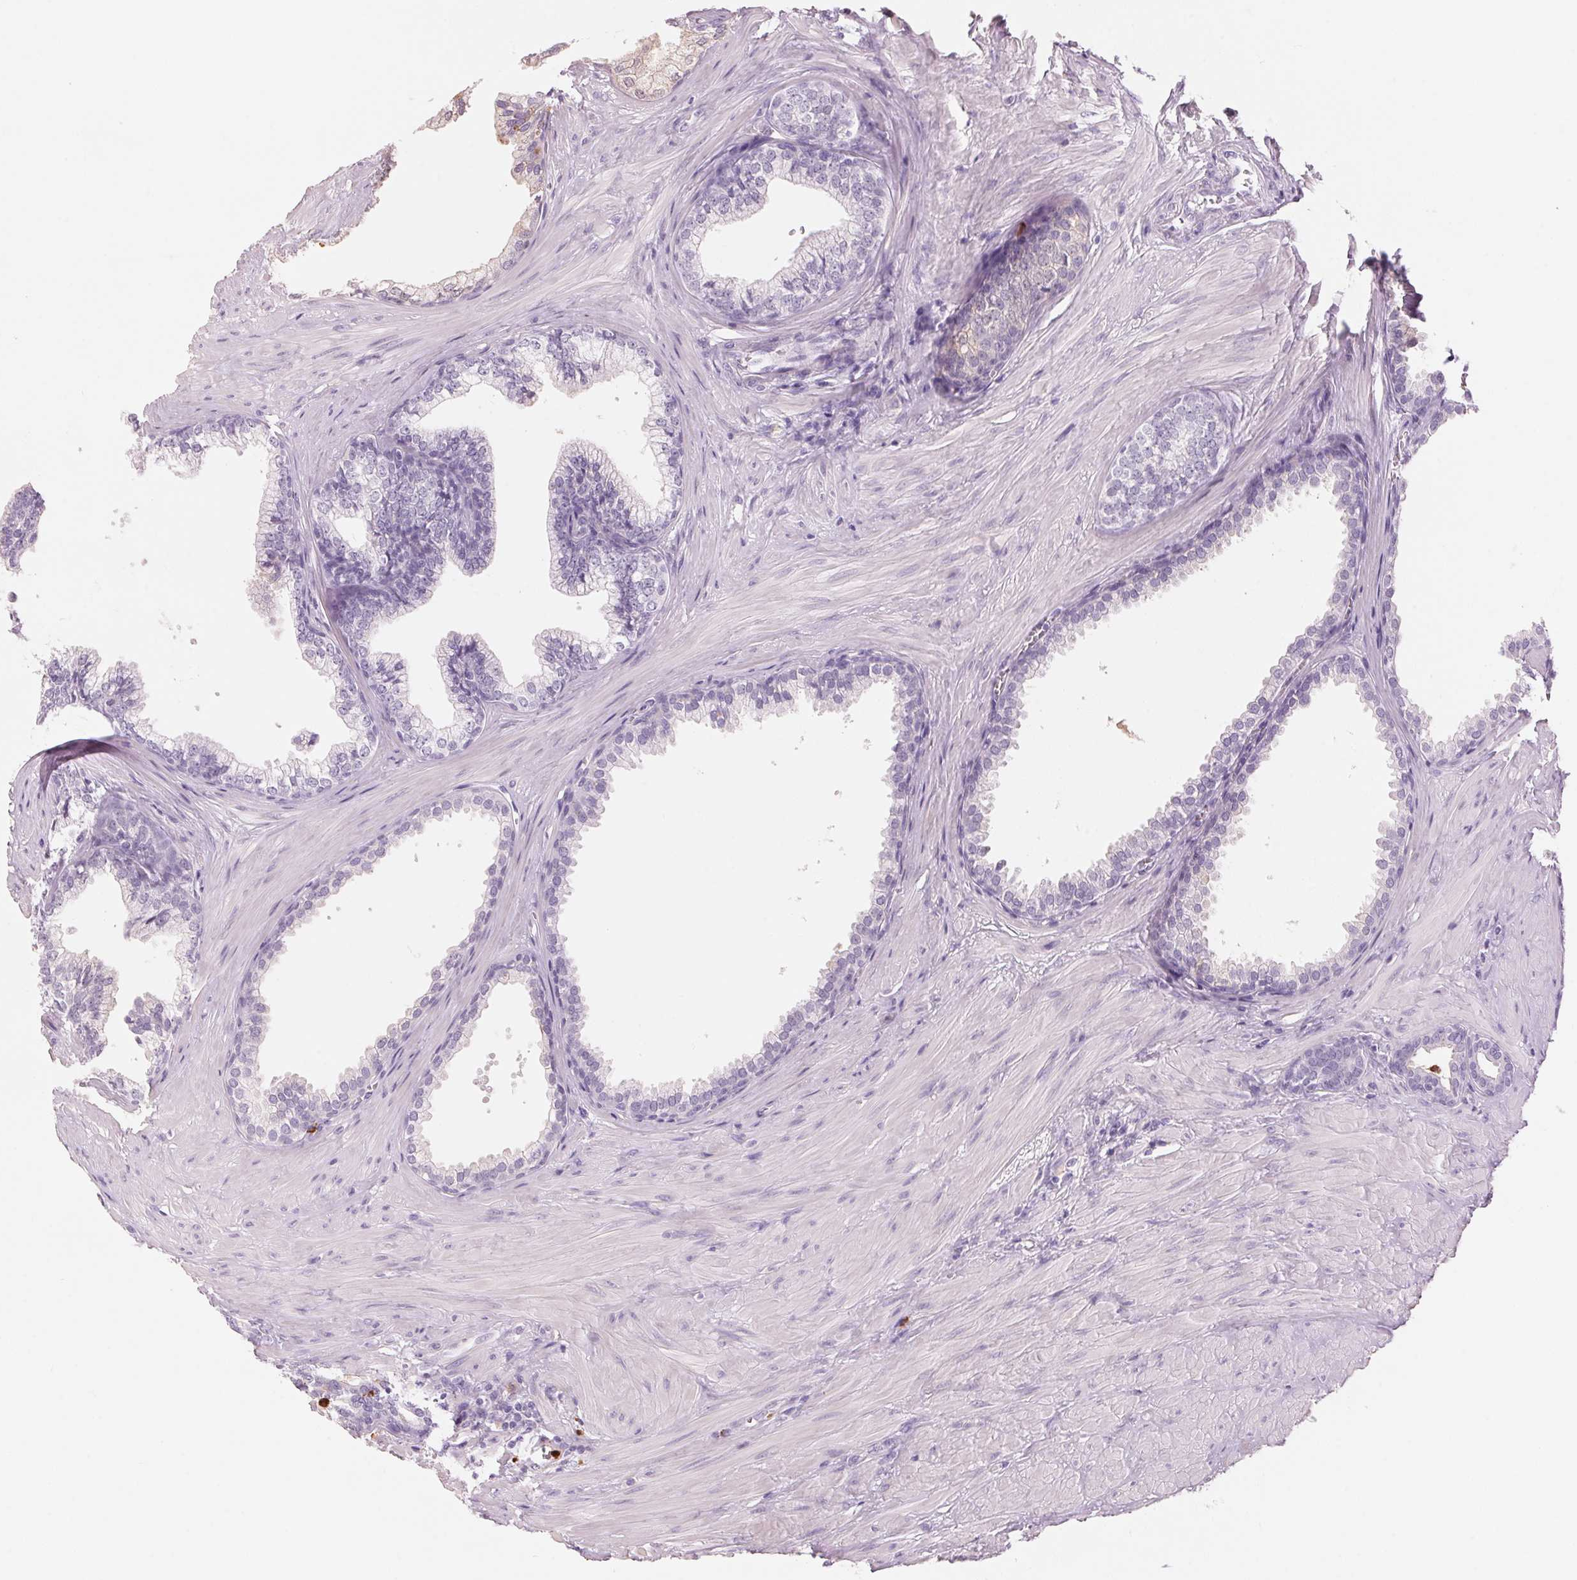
{"staining": {"intensity": "negative", "quantity": "none", "location": "none"}, "tissue": "prostate", "cell_type": "Glandular cells", "image_type": "normal", "snomed": [{"axis": "morphology", "description": "Normal tissue, NOS"}, {"axis": "topography", "description": "Prostate"}, {"axis": "topography", "description": "Peripheral nerve tissue"}], "caption": "Unremarkable prostate was stained to show a protein in brown. There is no significant staining in glandular cells. (IHC, brightfield microscopy, high magnification).", "gene": "KLK7", "patient": {"sex": "male", "age": 55}}